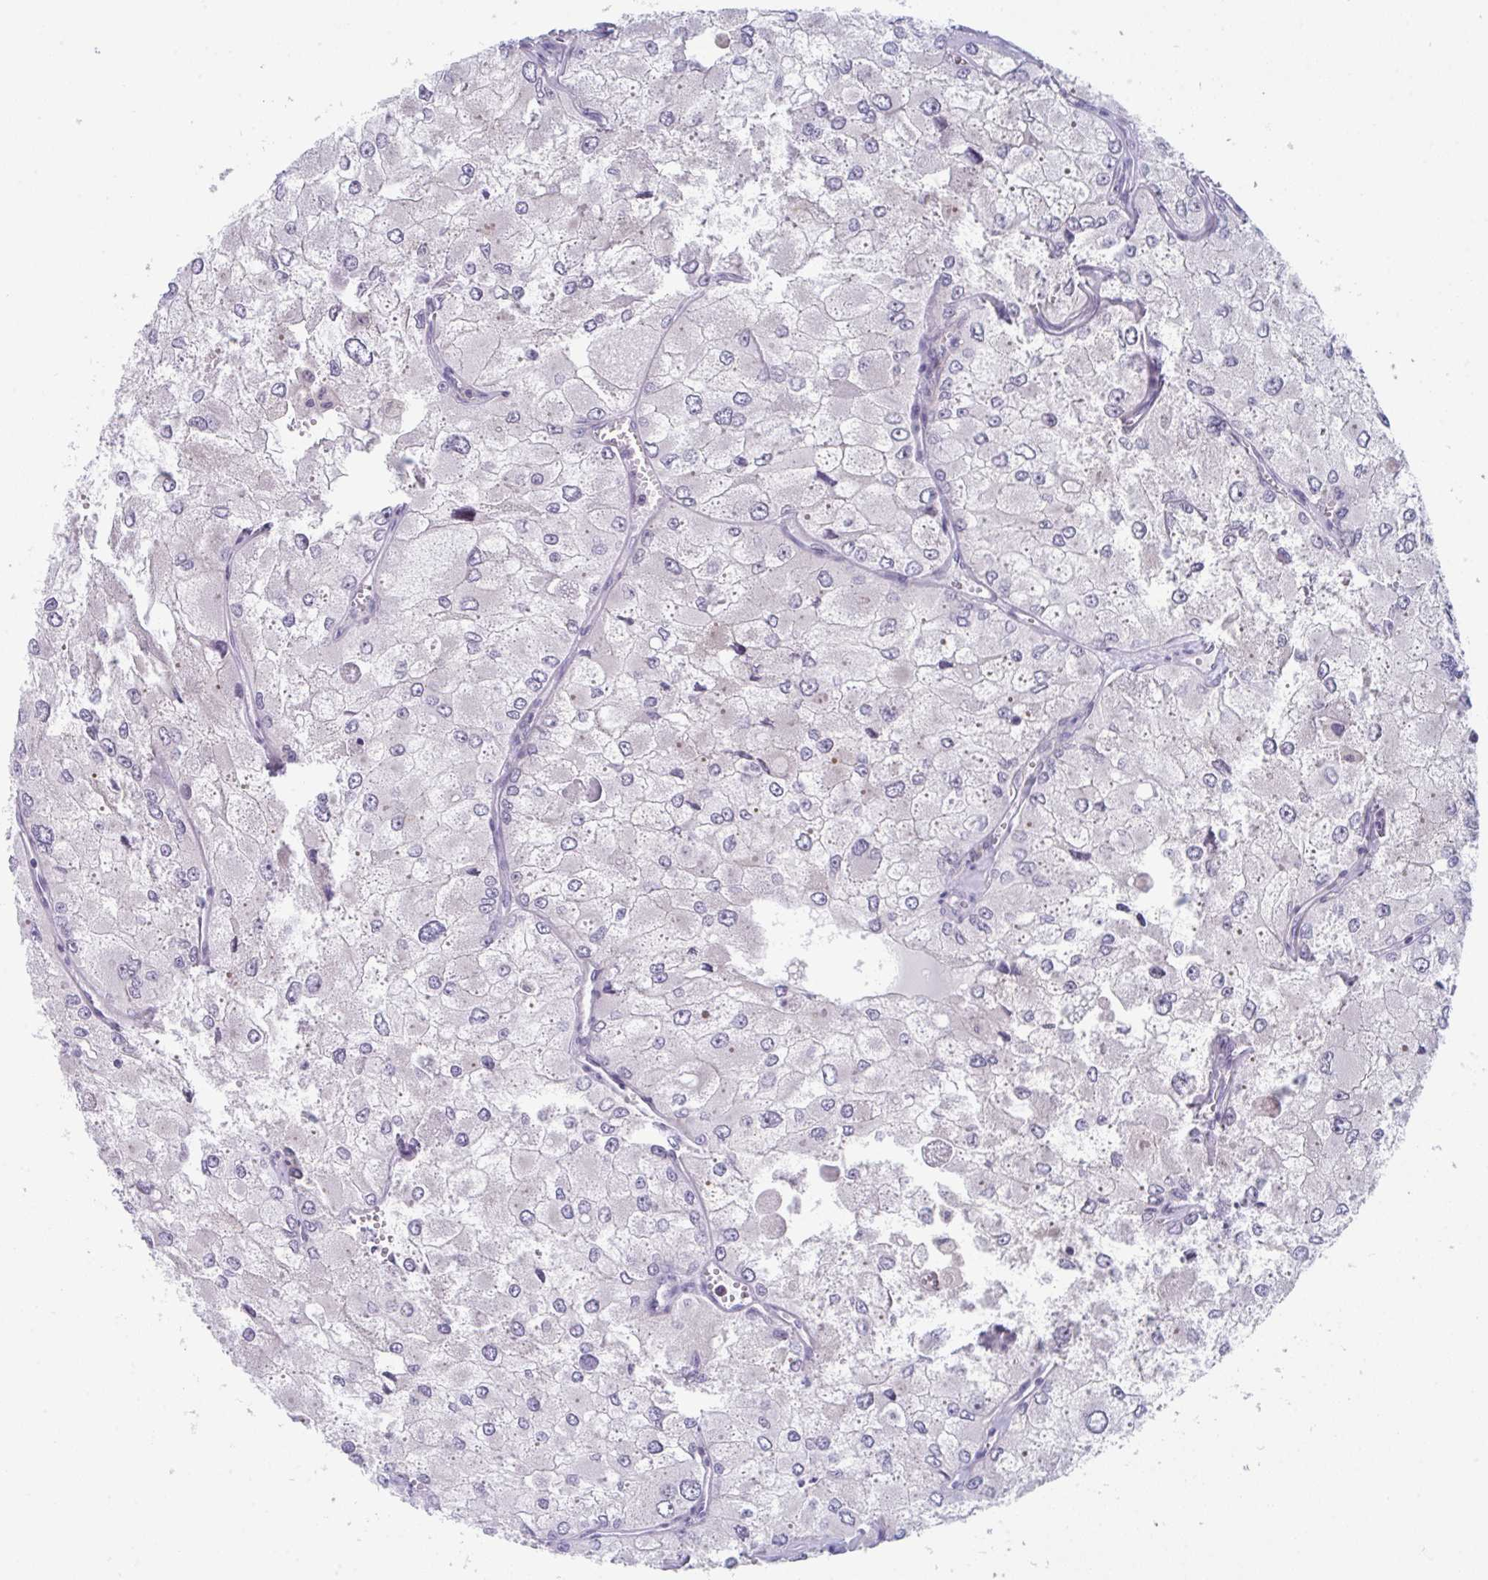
{"staining": {"intensity": "negative", "quantity": "none", "location": "none"}, "tissue": "renal cancer", "cell_type": "Tumor cells", "image_type": "cancer", "snomed": [{"axis": "morphology", "description": "Adenocarcinoma, NOS"}, {"axis": "topography", "description": "Kidney"}], "caption": "IHC image of renal adenocarcinoma stained for a protein (brown), which exhibits no positivity in tumor cells.", "gene": "DISP2", "patient": {"sex": "female", "age": 70}}